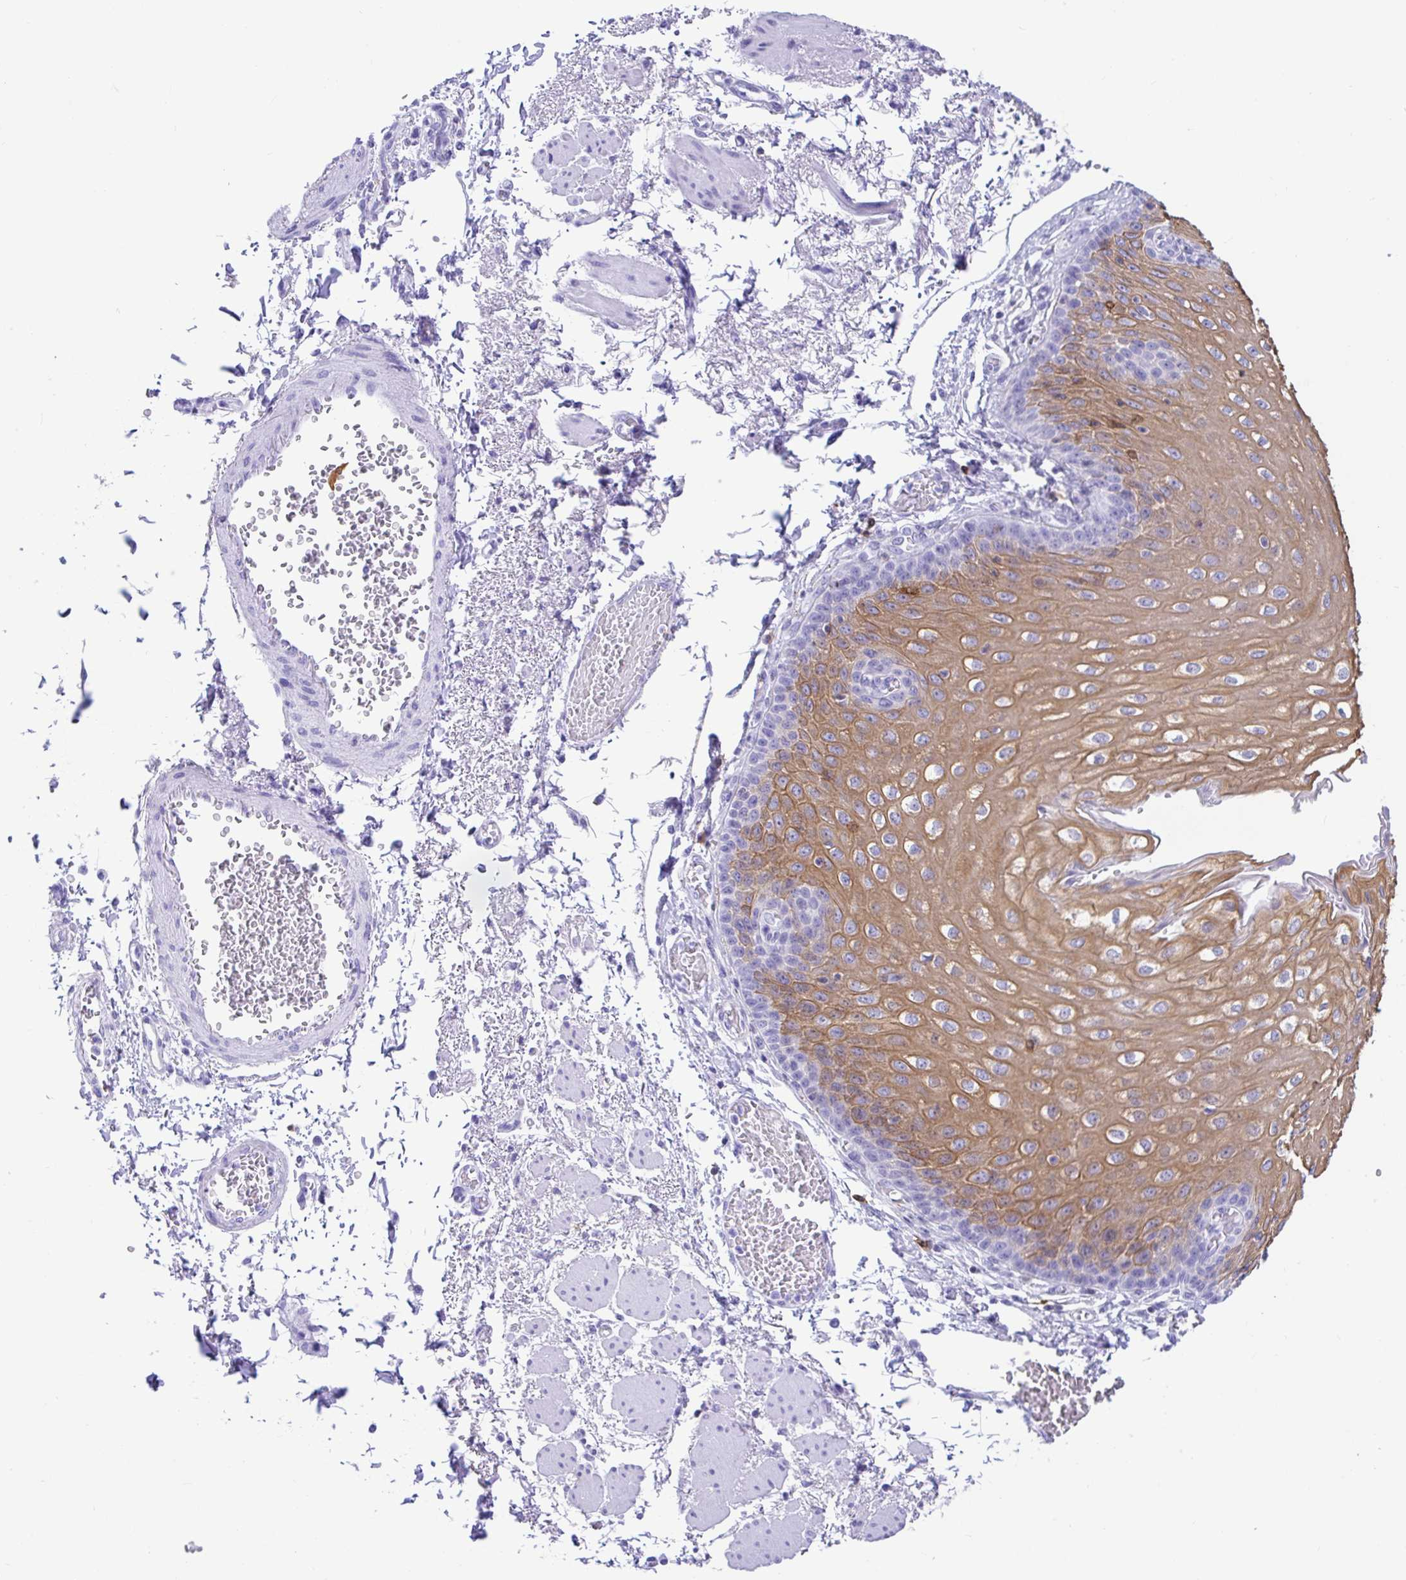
{"staining": {"intensity": "weak", "quantity": ">75%", "location": "cytoplasmic/membranous"}, "tissue": "esophagus", "cell_type": "Squamous epithelial cells", "image_type": "normal", "snomed": [{"axis": "morphology", "description": "Normal tissue, NOS"}, {"axis": "morphology", "description": "Adenocarcinoma, NOS"}, {"axis": "topography", "description": "Esophagus"}], "caption": "High-magnification brightfield microscopy of benign esophagus stained with DAB (brown) and counterstained with hematoxylin (blue). squamous epithelial cells exhibit weak cytoplasmic/membranous positivity is seen in approximately>75% of cells. The staining was performed using DAB (3,3'-diaminobenzidine) to visualize the protein expression in brown, while the nuclei were stained in blue with hematoxylin (Magnification: 20x).", "gene": "CD5", "patient": {"sex": "male", "age": 81}}